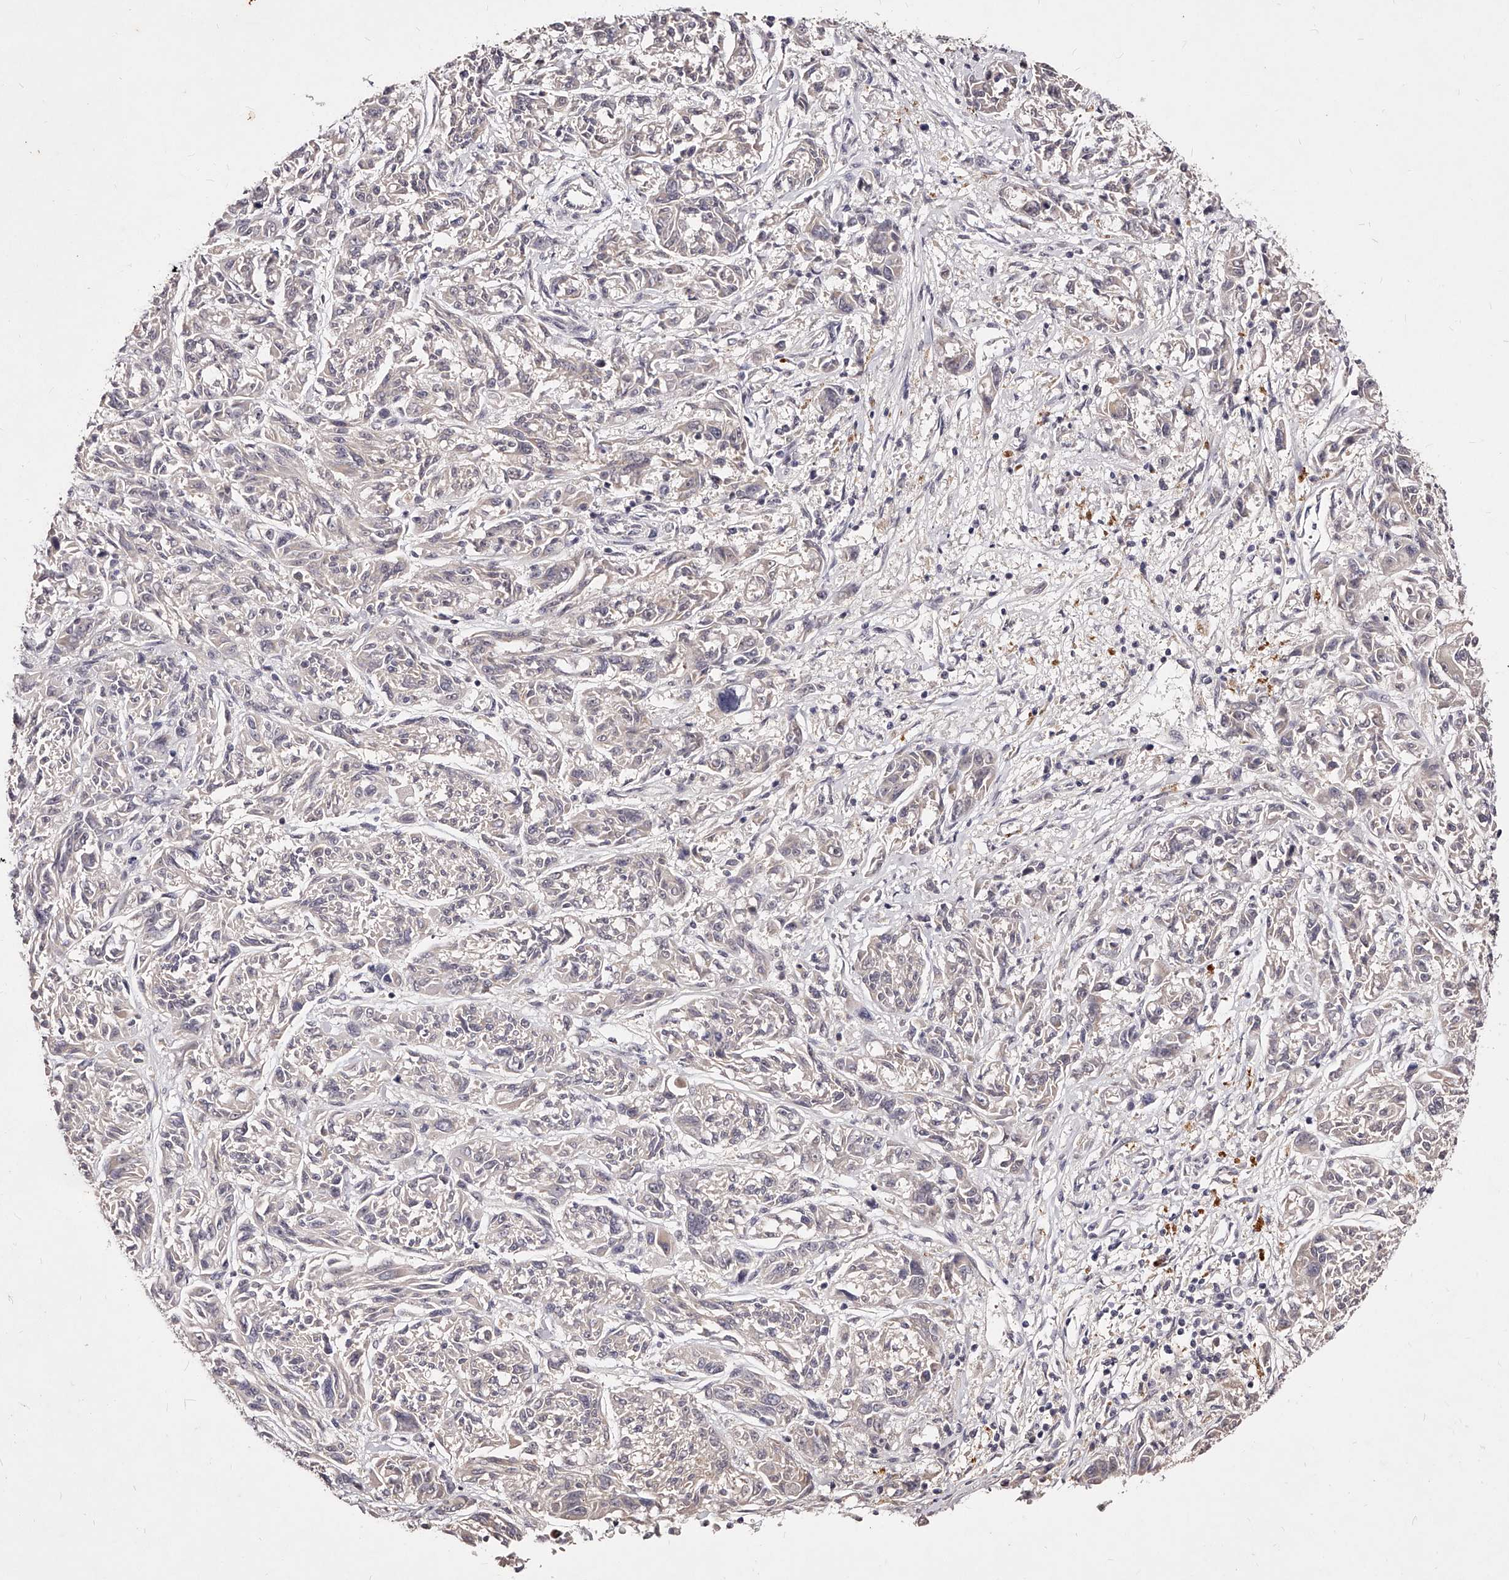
{"staining": {"intensity": "negative", "quantity": "none", "location": "none"}, "tissue": "melanoma", "cell_type": "Tumor cells", "image_type": "cancer", "snomed": [{"axis": "morphology", "description": "Malignant melanoma, NOS"}, {"axis": "topography", "description": "Skin"}], "caption": "DAB immunohistochemical staining of human malignant melanoma exhibits no significant expression in tumor cells. (Immunohistochemistry, brightfield microscopy, high magnification).", "gene": "PHACTR1", "patient": {"sex": "male", "age": 53}}